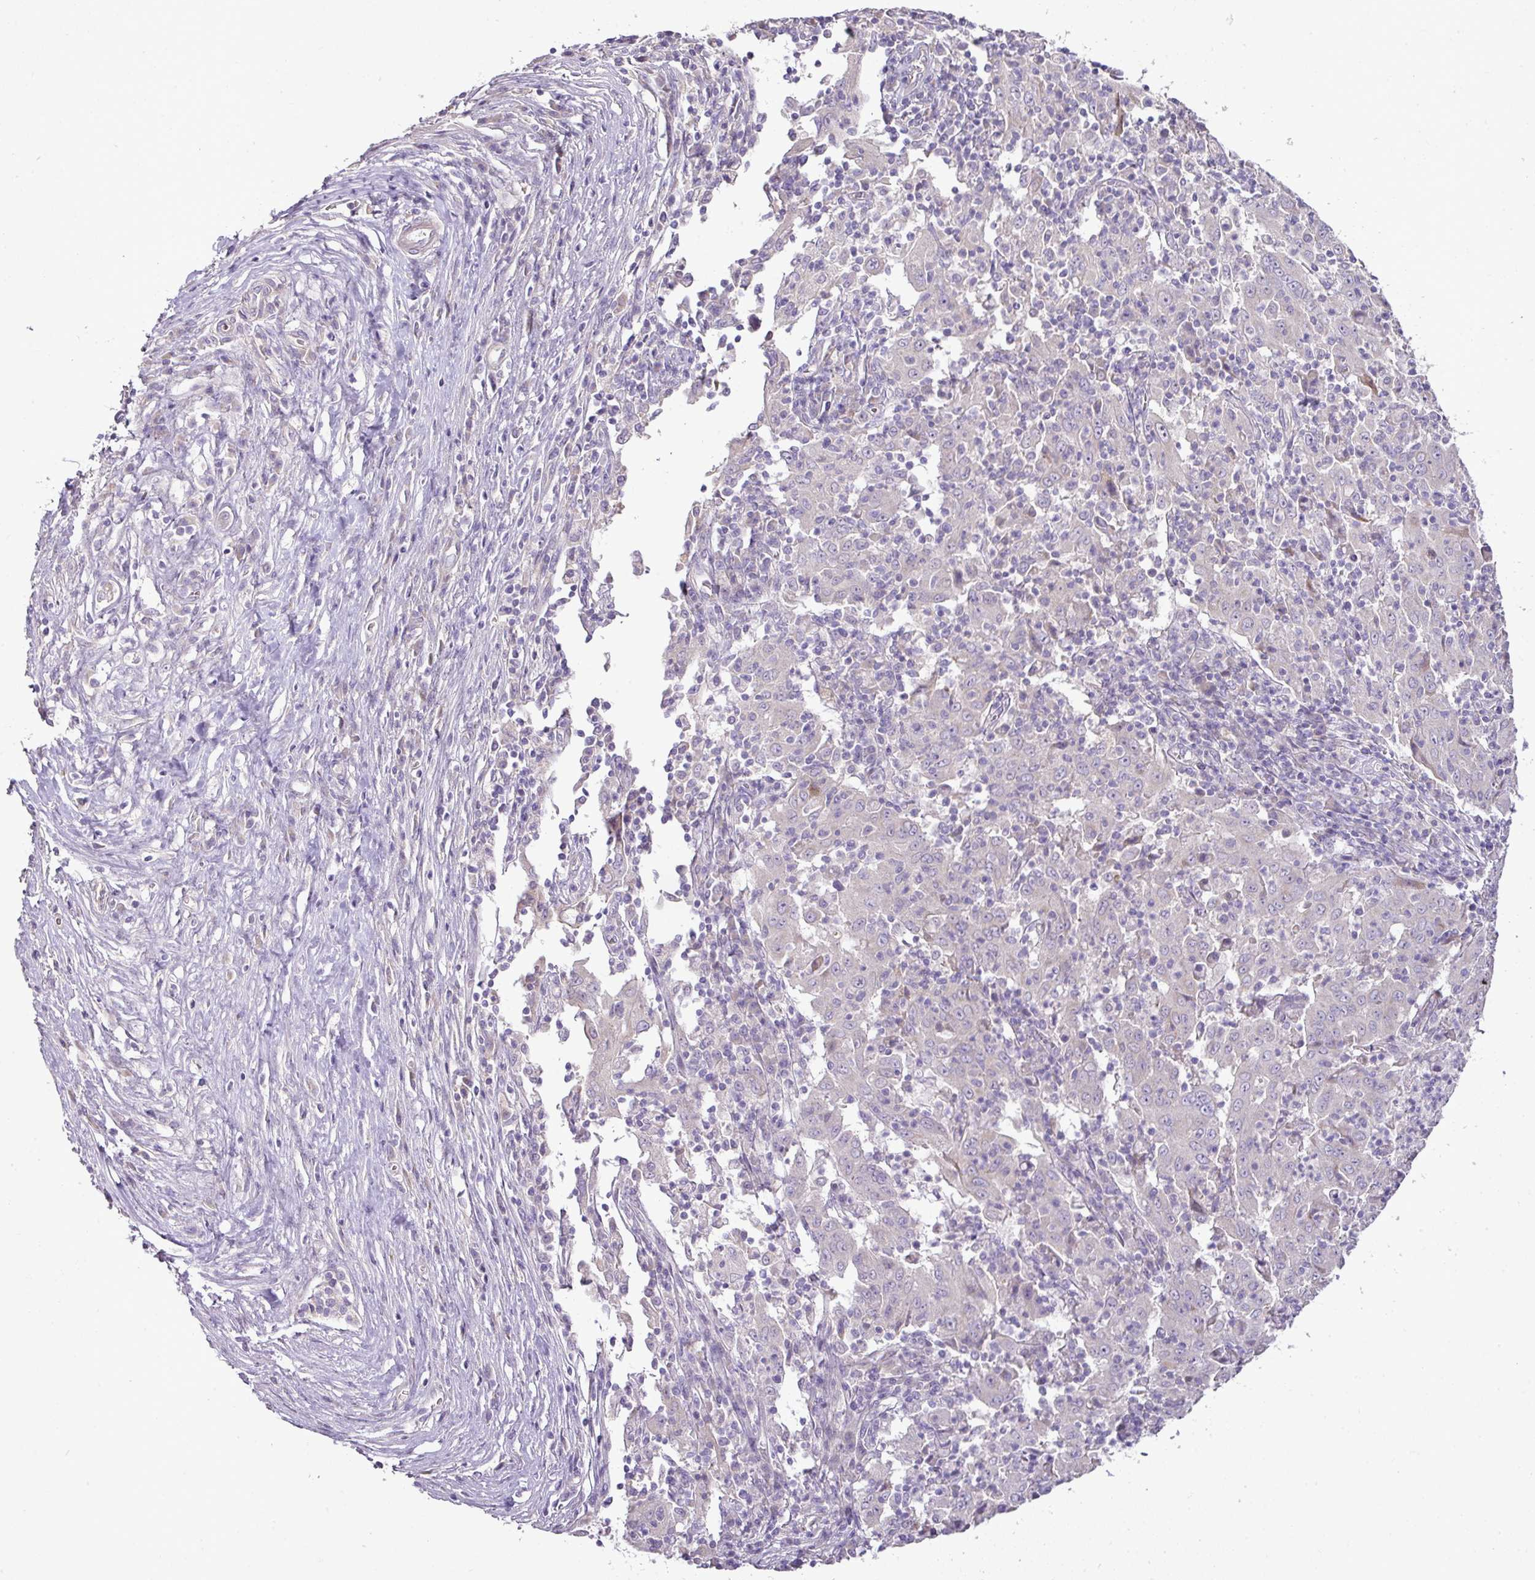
{"staining": {"intensity": "negative", "quantity": "none", "location": "none"}, "tissue": "pancreatic cancer", "cell_type": "Tumor cells", "image_type": "cancer", "snomed": [{"axis": "morphology", "description": "Adenocarcinoma, NOS"}, {"axis": "topography", "description": "Pancreas"}], "caption": "This is an immunohistochemistry (IHC) micrograph of human pancreatic adenocarcinoma. There is no expression in tumor cells.", "gene": "BRINP2", "patient": {"sex": "male", "age": 63}}